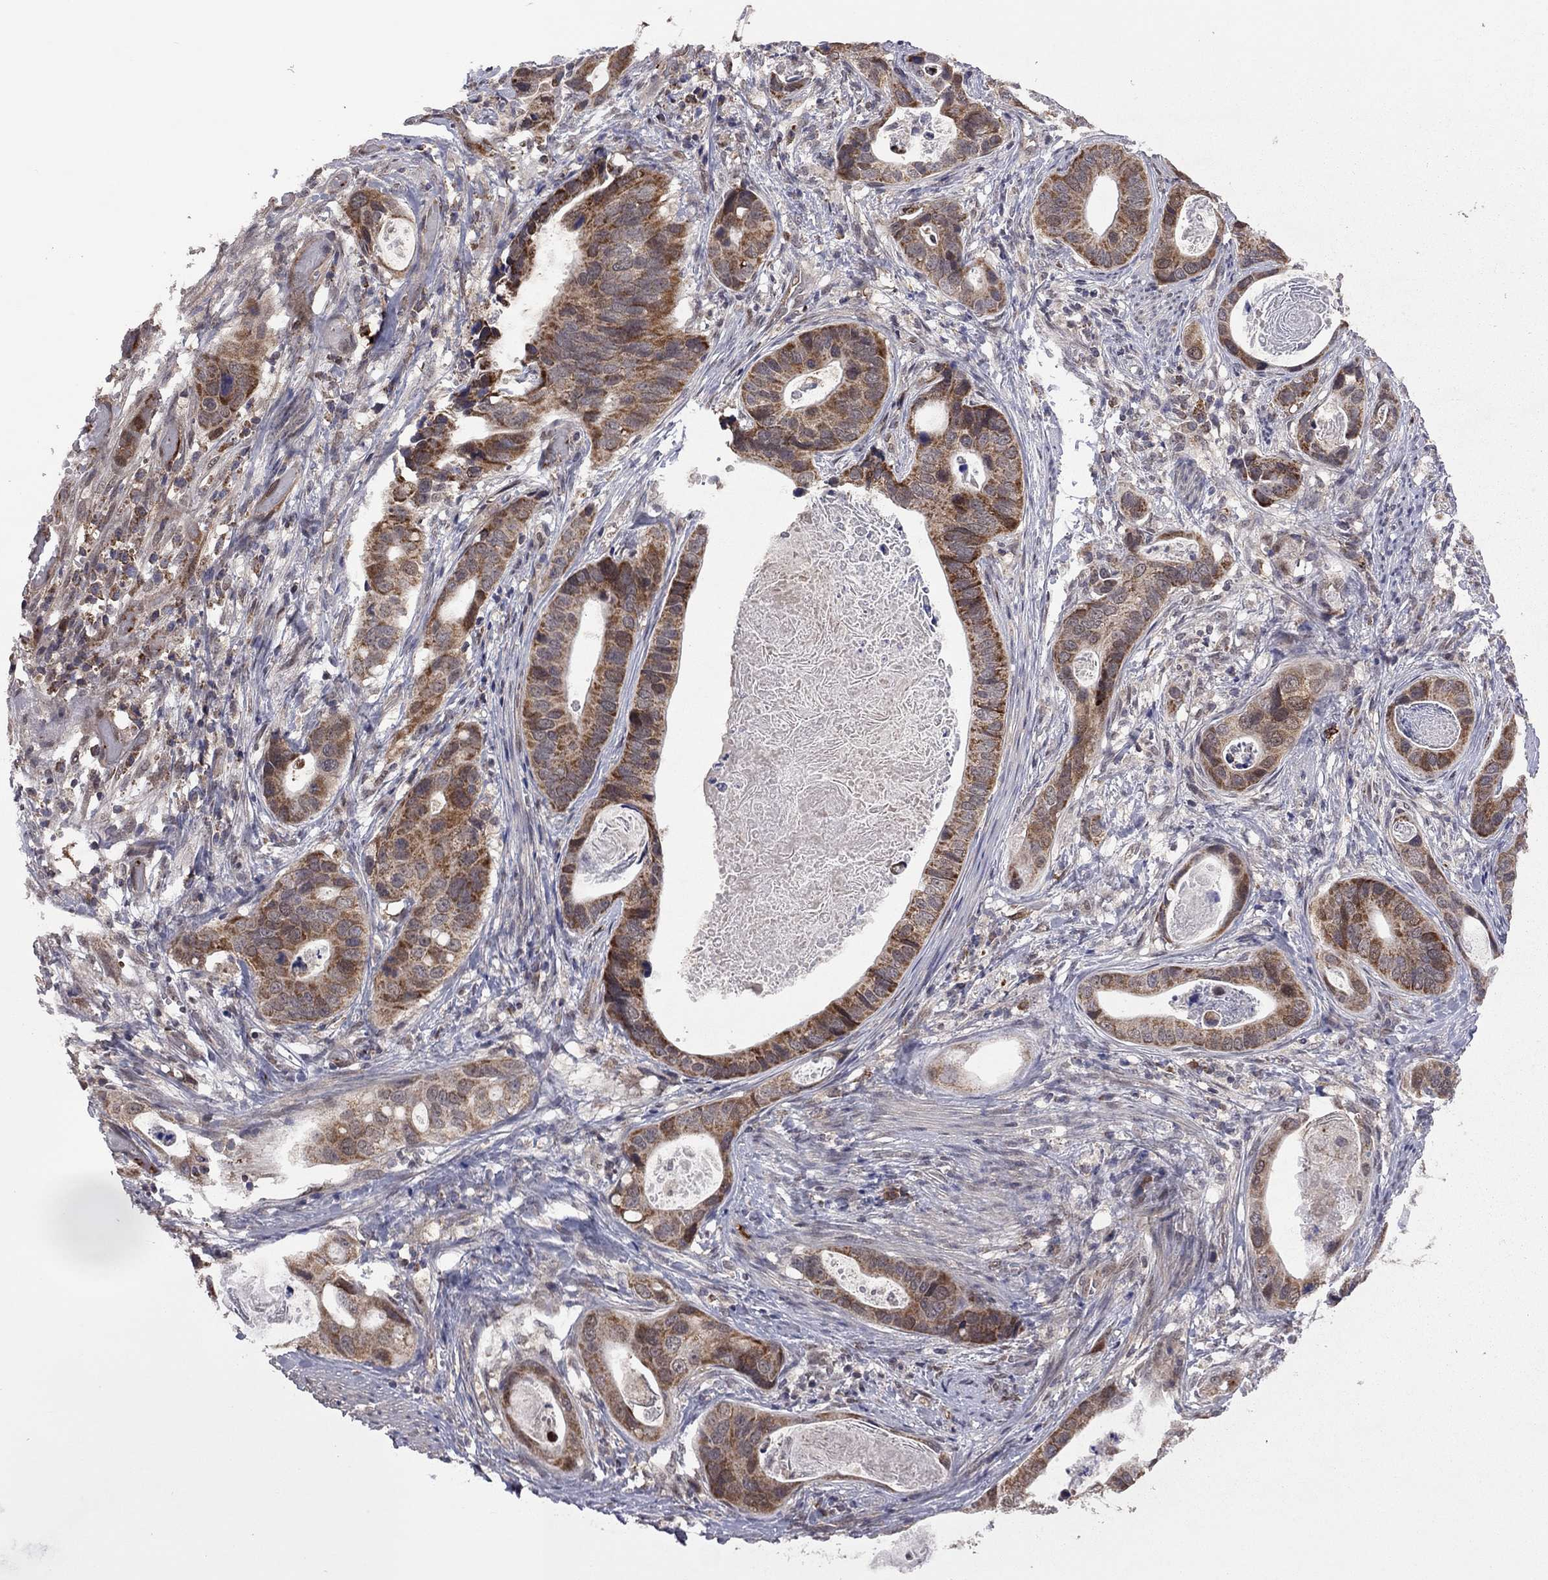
{"staining": {"intensity": "strong", "quantity": "25%-75%", "location": "cytoplasmic/membranous"}, "tissue": "stomach cancer", "cell_type": "Tumor cells", "image_type": "cancer", "snomed": [{"axis": "morphology", "description": "Adenocarcinoma, NOS"}, {"axis": "topography", "description": "Stomach"}], "caption": "Human stomach cancer (adenocarcinoma) stained with a brown dye shows strong cytoplasmic/membranous positive positivity in approximately 25%-75% of tumor cells.", "gene": "GPAA1", "patient": {"sex": "male", "age": 84}}